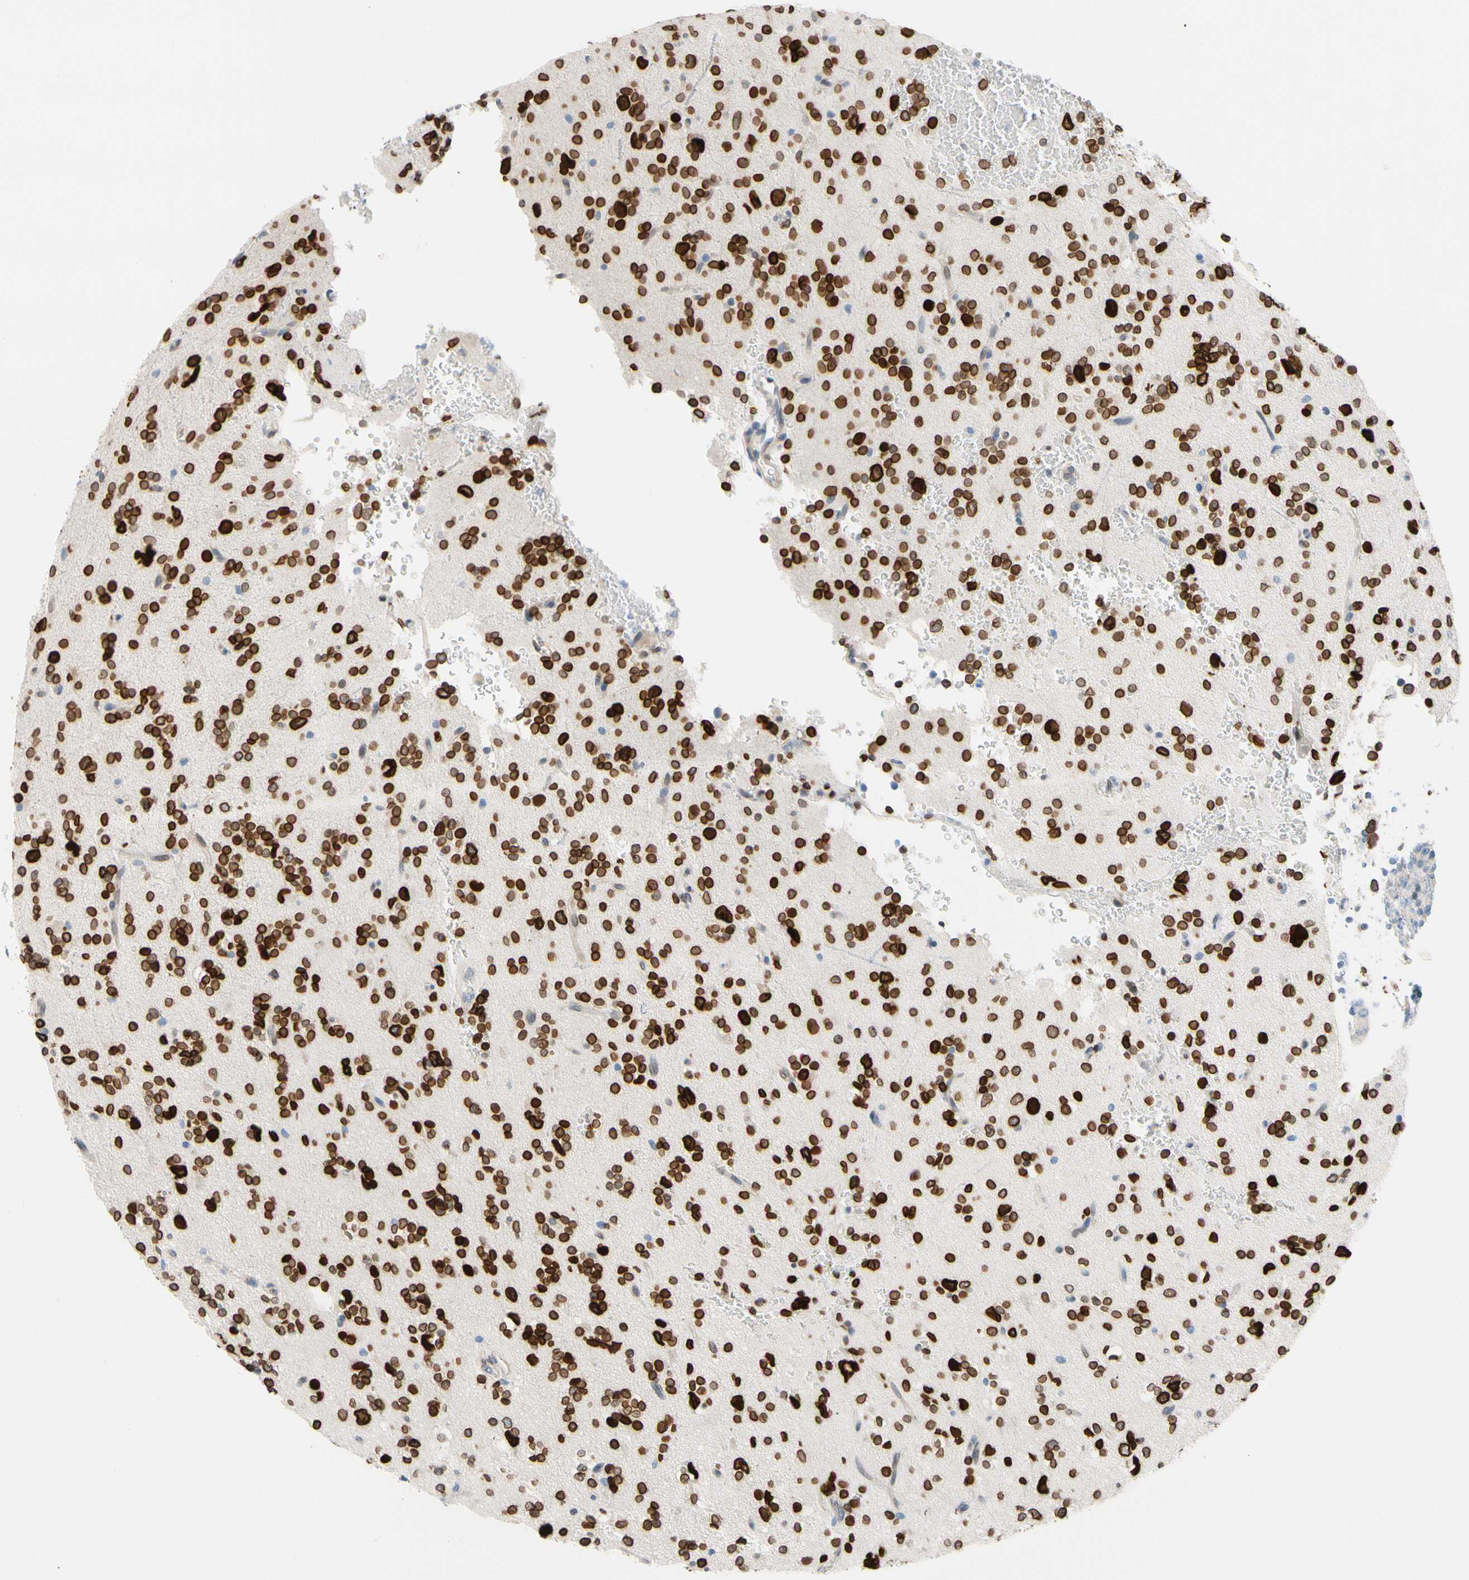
{"staining": {"intensity": "strong", "quantity": ">75%", "location": "cytoplasmic/membranous,nuclear"}, "tissue": "glioma", "cell_type": "Tumor cells", "image_type": "cancer", "snomed": [{"axis": "morphology", "description": "Glioma, malignant, High grade"}, {"axis": "topography", "description": "Brain"}], "caption": "A high-resolution histopathology image shows immunohistochemistry staining of malignant high-grade glioma, which shows strong cytoplasmic/membranous and nuclear expression in approximately >75% of tumor cells.", "gene": "ZNF132", "patient": {"sex": "male", "age": 47}}